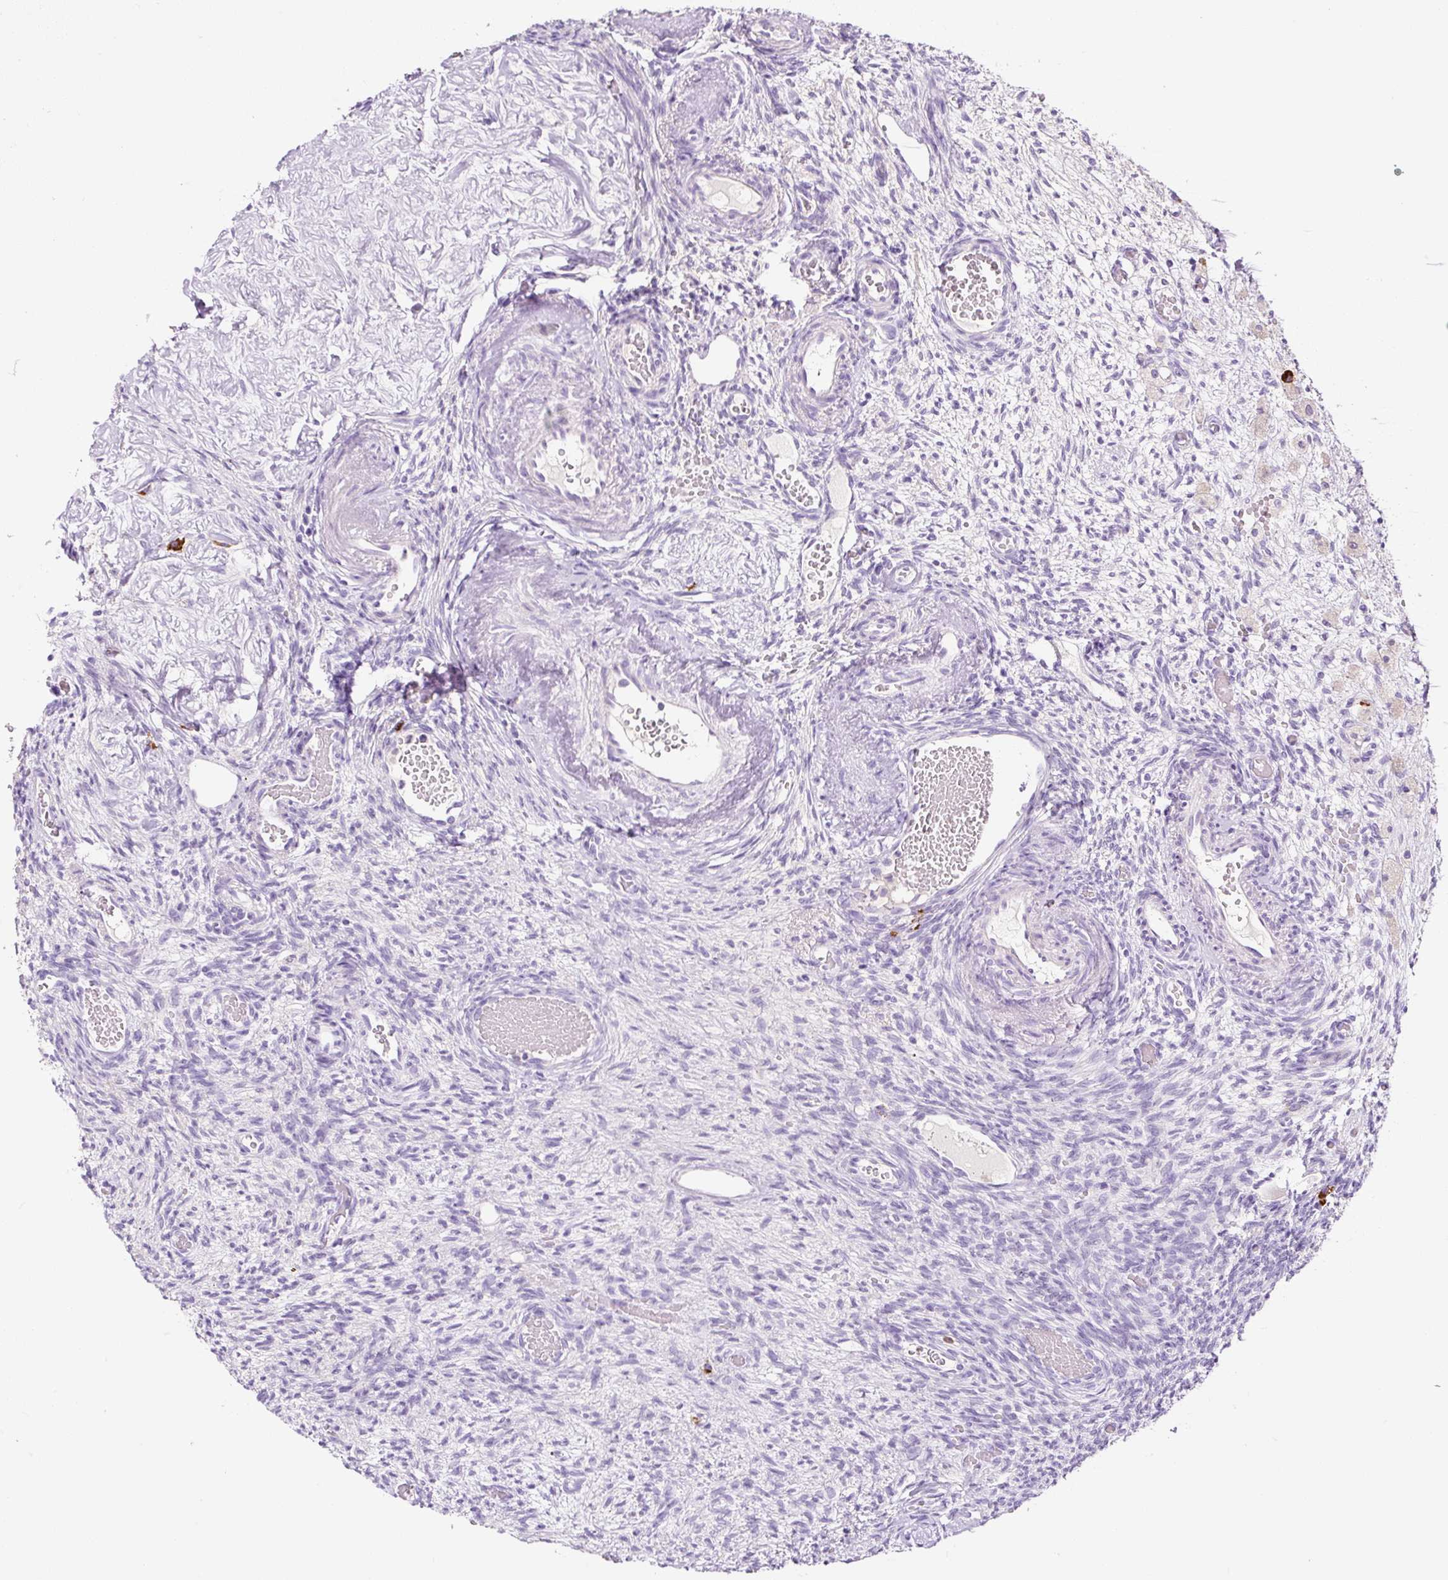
{"staining": {"intensity": "negative", "quantity": "none", "location": "none"}, "tissue": "ovary", "cell_type": "Follicle cells", "image_type": "normal", "snomed": [{"axis": "morphology", "description": "Normal tissue, NOS"}, {"axis": "topography", "description": "Ovary"}], "caption": "The IHC photomicrograph has no significant positivity in follicle cells of ovary.", "gene": "RNF212B", "patient": {"sex": "female", "age": 67}}